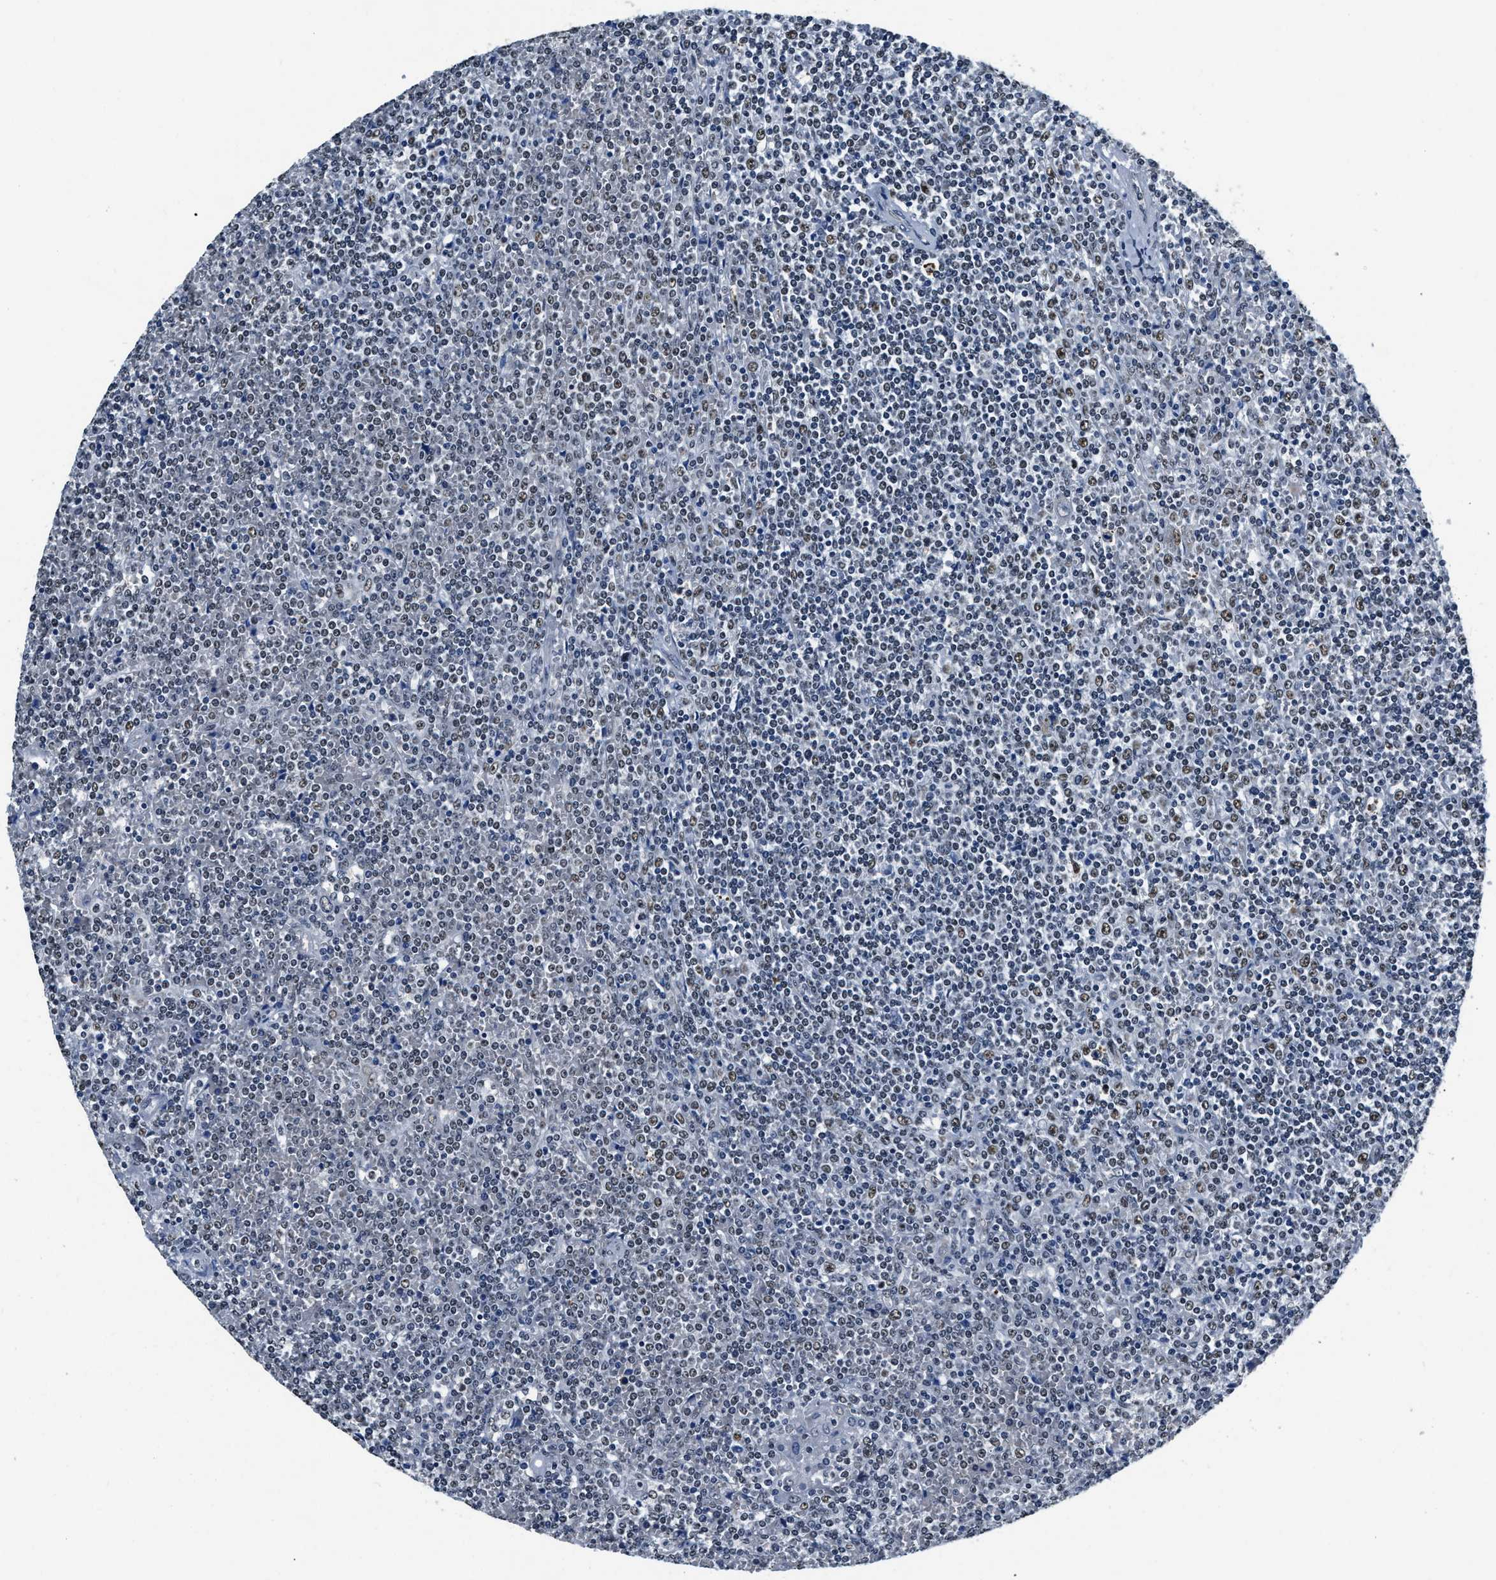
{"staining": {"intensity": "weak", "quantity": "<25%", "location": "nuclear"}, "tissue": "lymphoma", "cell_type": "Tumor cells", "image_type": "cancer", "snomed": [{"axis": "morphology", "description": "Malignant lymphoma, non-Hodgkin's type, Low grade"}, {"axis": "topography", "description": "Spleen"}], "caption": "A high-resolution photomicrograph shows immunohistochemistry (IHC) staining of lymphoma, which shows no significant expression in tumor cells. (Stains: DAB immunohistochemistry with hematoxylin counter stain, Microscopy: brightfield microscopy at high magnification).", "gene": "CCNE1", "patient": {"sex": "female", "age": 19}}